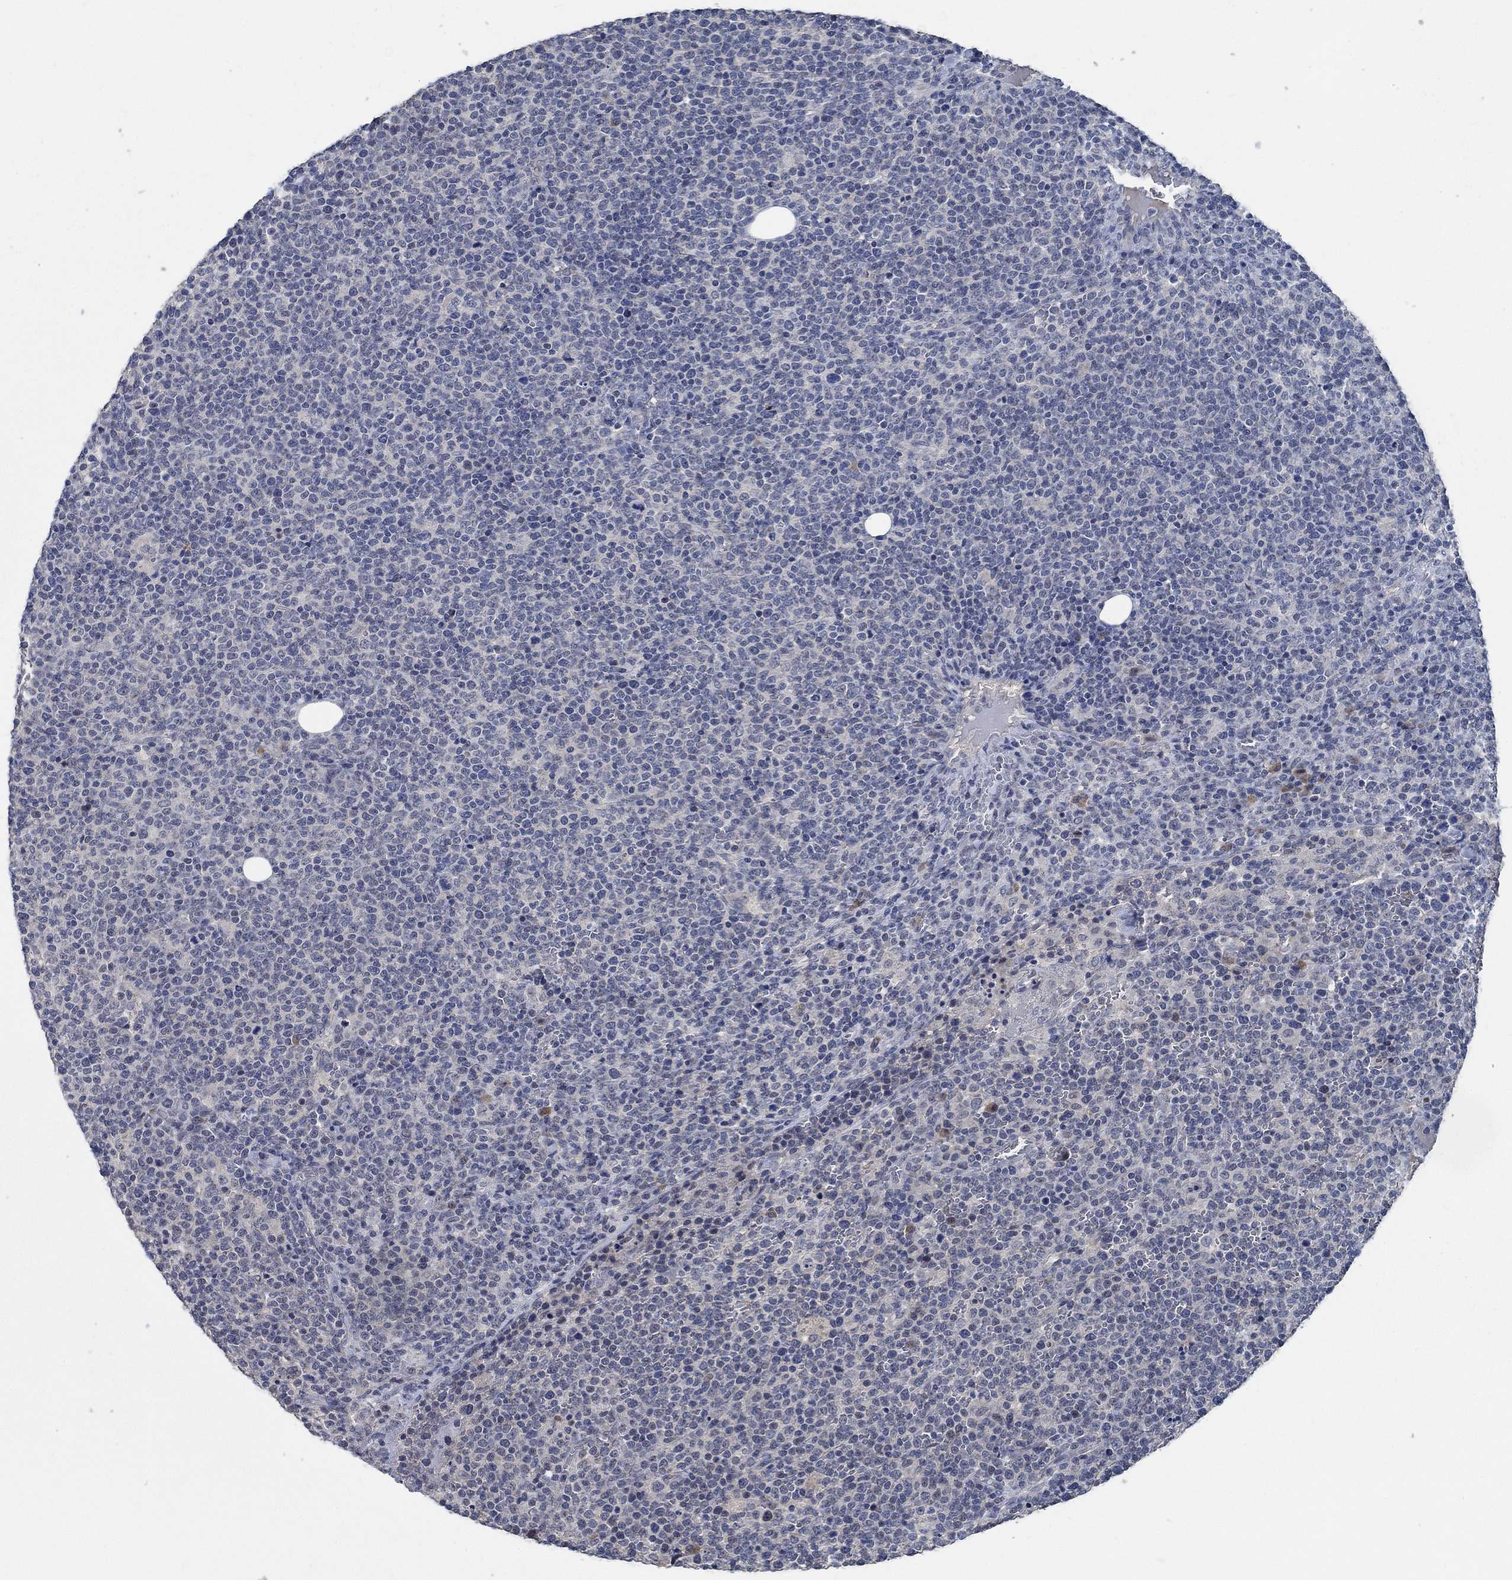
{"staining": {"intensity": "negative", "quantity": "none", "location": "none"}, "tissue": "lymphoma", "cell_type": "Tumor cells", "image_type": "cancer", "snomed": [{"axis": "morphology", "description": "Malignant lymphoma, non-Hodgkin's type, High grade"}, {"axis": "topography", "description": "Lymph node"}], "caption": "A histopathology image of high-grade malignant lymphoma, non-Hodgkin's type stained for a protein exhibits no brown staining in tumor cells.", "gene": "OBSCN", "patient": {"sex": "male", "age": 61}}